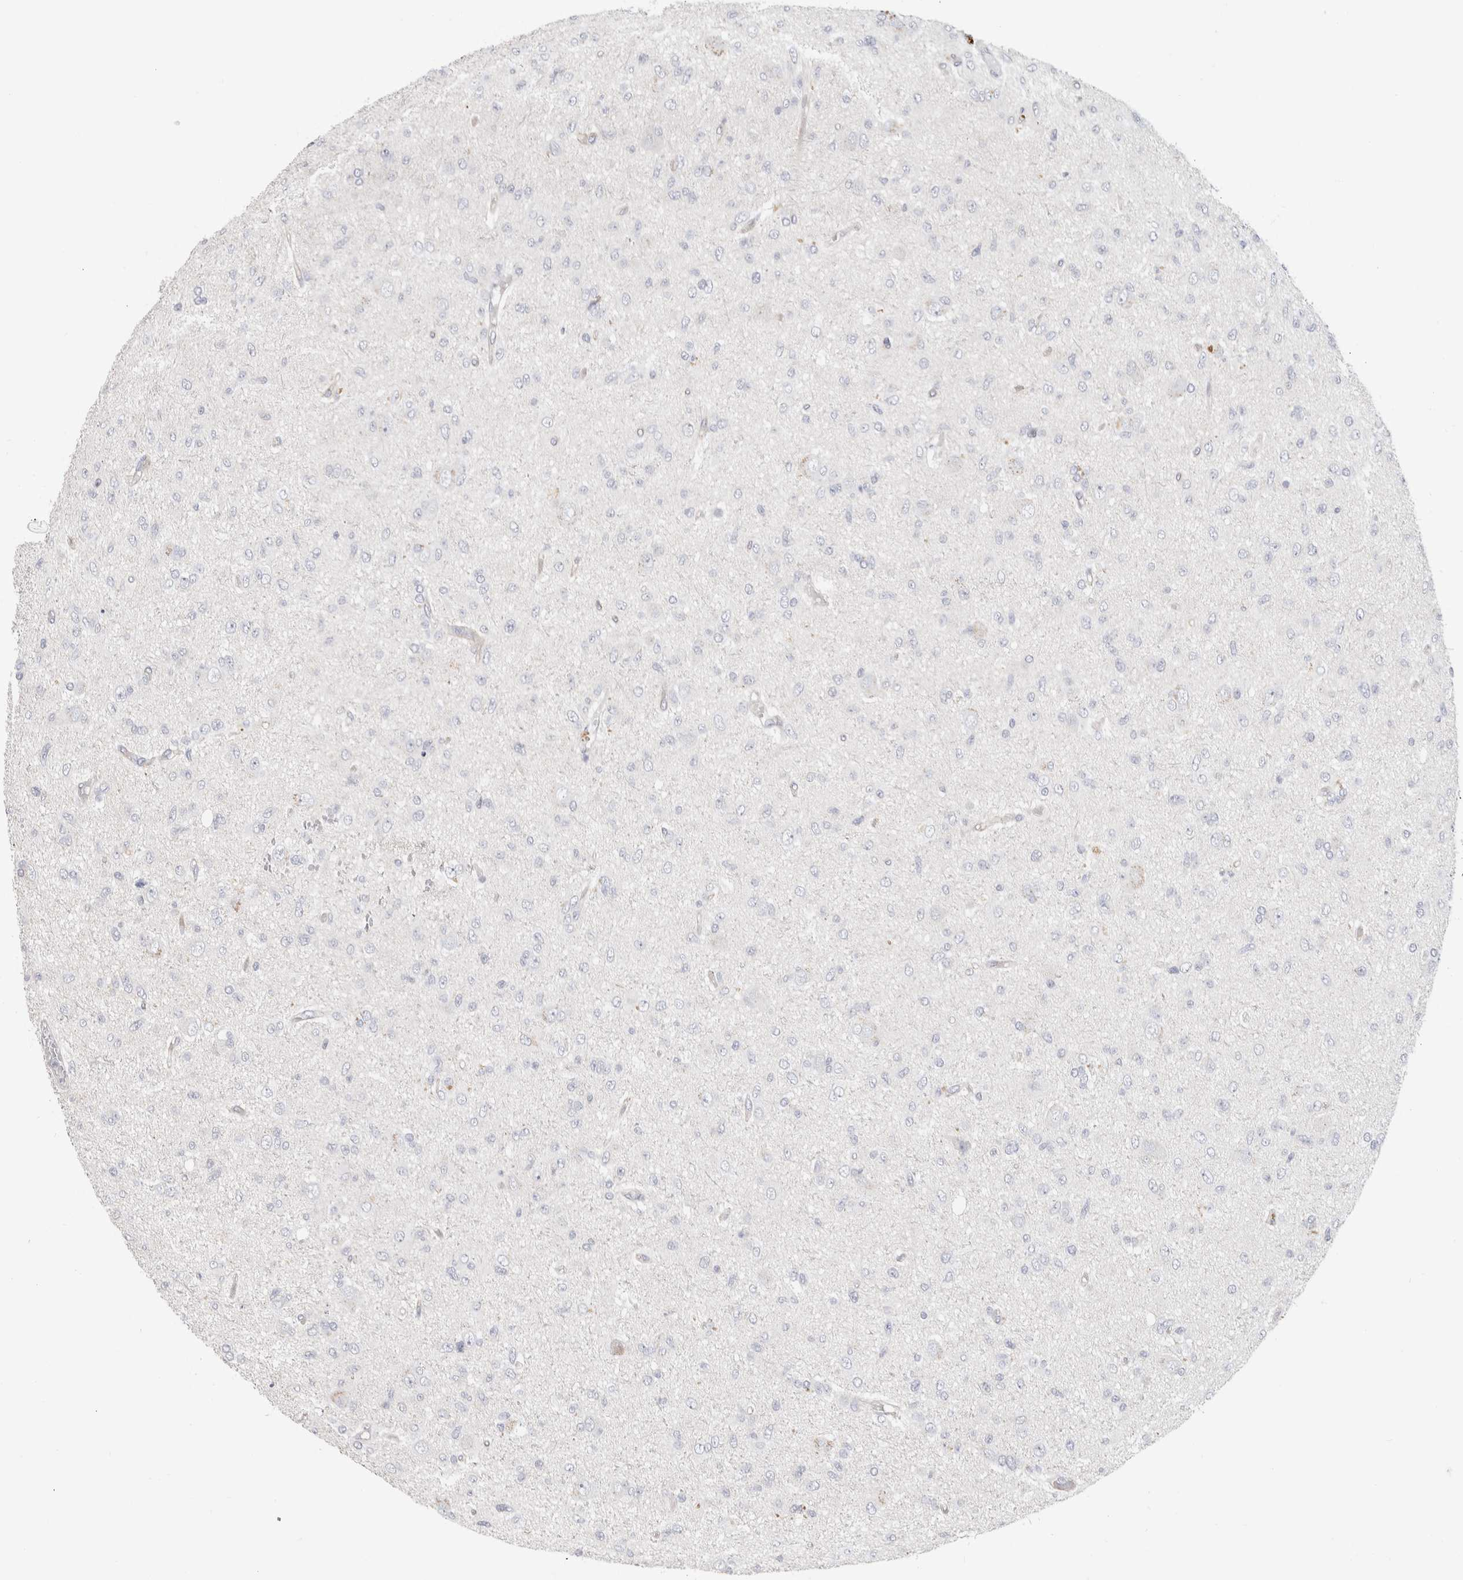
{"staining": {"intensity": "negative", "quantity": "none", "location": "none"}, "tissue": "glioma", "cell_type": "Tumor cells", "image_type": "cancer", "snomed": [{"axis": "morphology", "description": "Glioma, malignant, High grade"}, {"axis": "topography", "description": "Brain"}], "caption": "DAB immunohistochemical staining of glioma demonstrates no significant staining in tumor cells.", "gene": "AFP", "patient": {"sex": "female", "age": 59}}